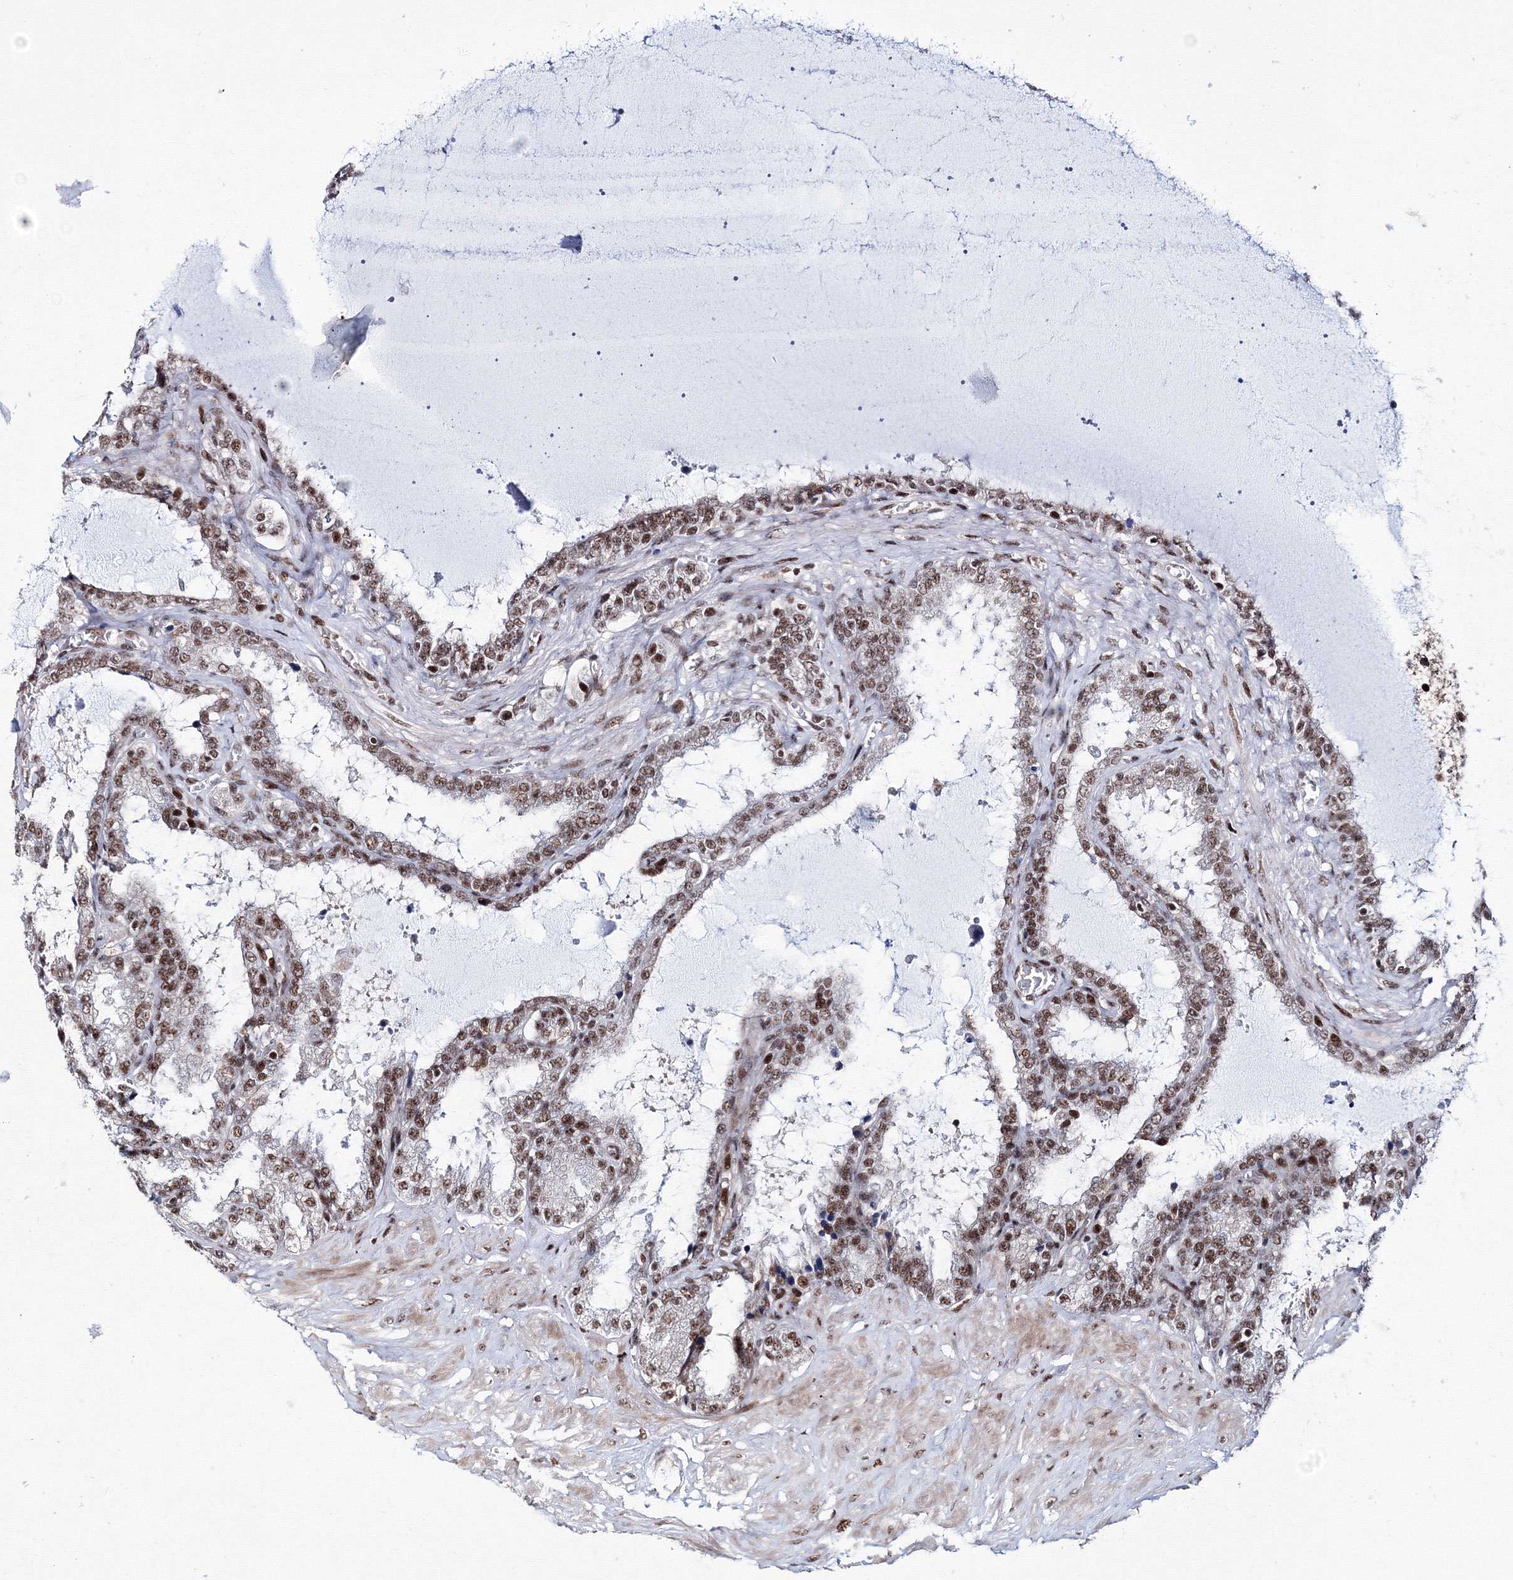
{"staining": {"intensity": "moderate", "quantity": ">75%", "location": "nuclear"}, "tissue": "seminal vesicle", "cell_type": "Glandular cells", "image_type": "normal", "snomed": [{"axis": "morphology", "description": "Normal tissue, NOS"}, {"axis": "topography", "description": "Seminal veicle"}], "caption": "Immunohistochemical staining of unremarkable human seminal vesicle shows moderate nuclear protein staining in about >75% of glandular cells.", "gene": "TATDN2", "patient": {"sex": "male", "age": 46}}